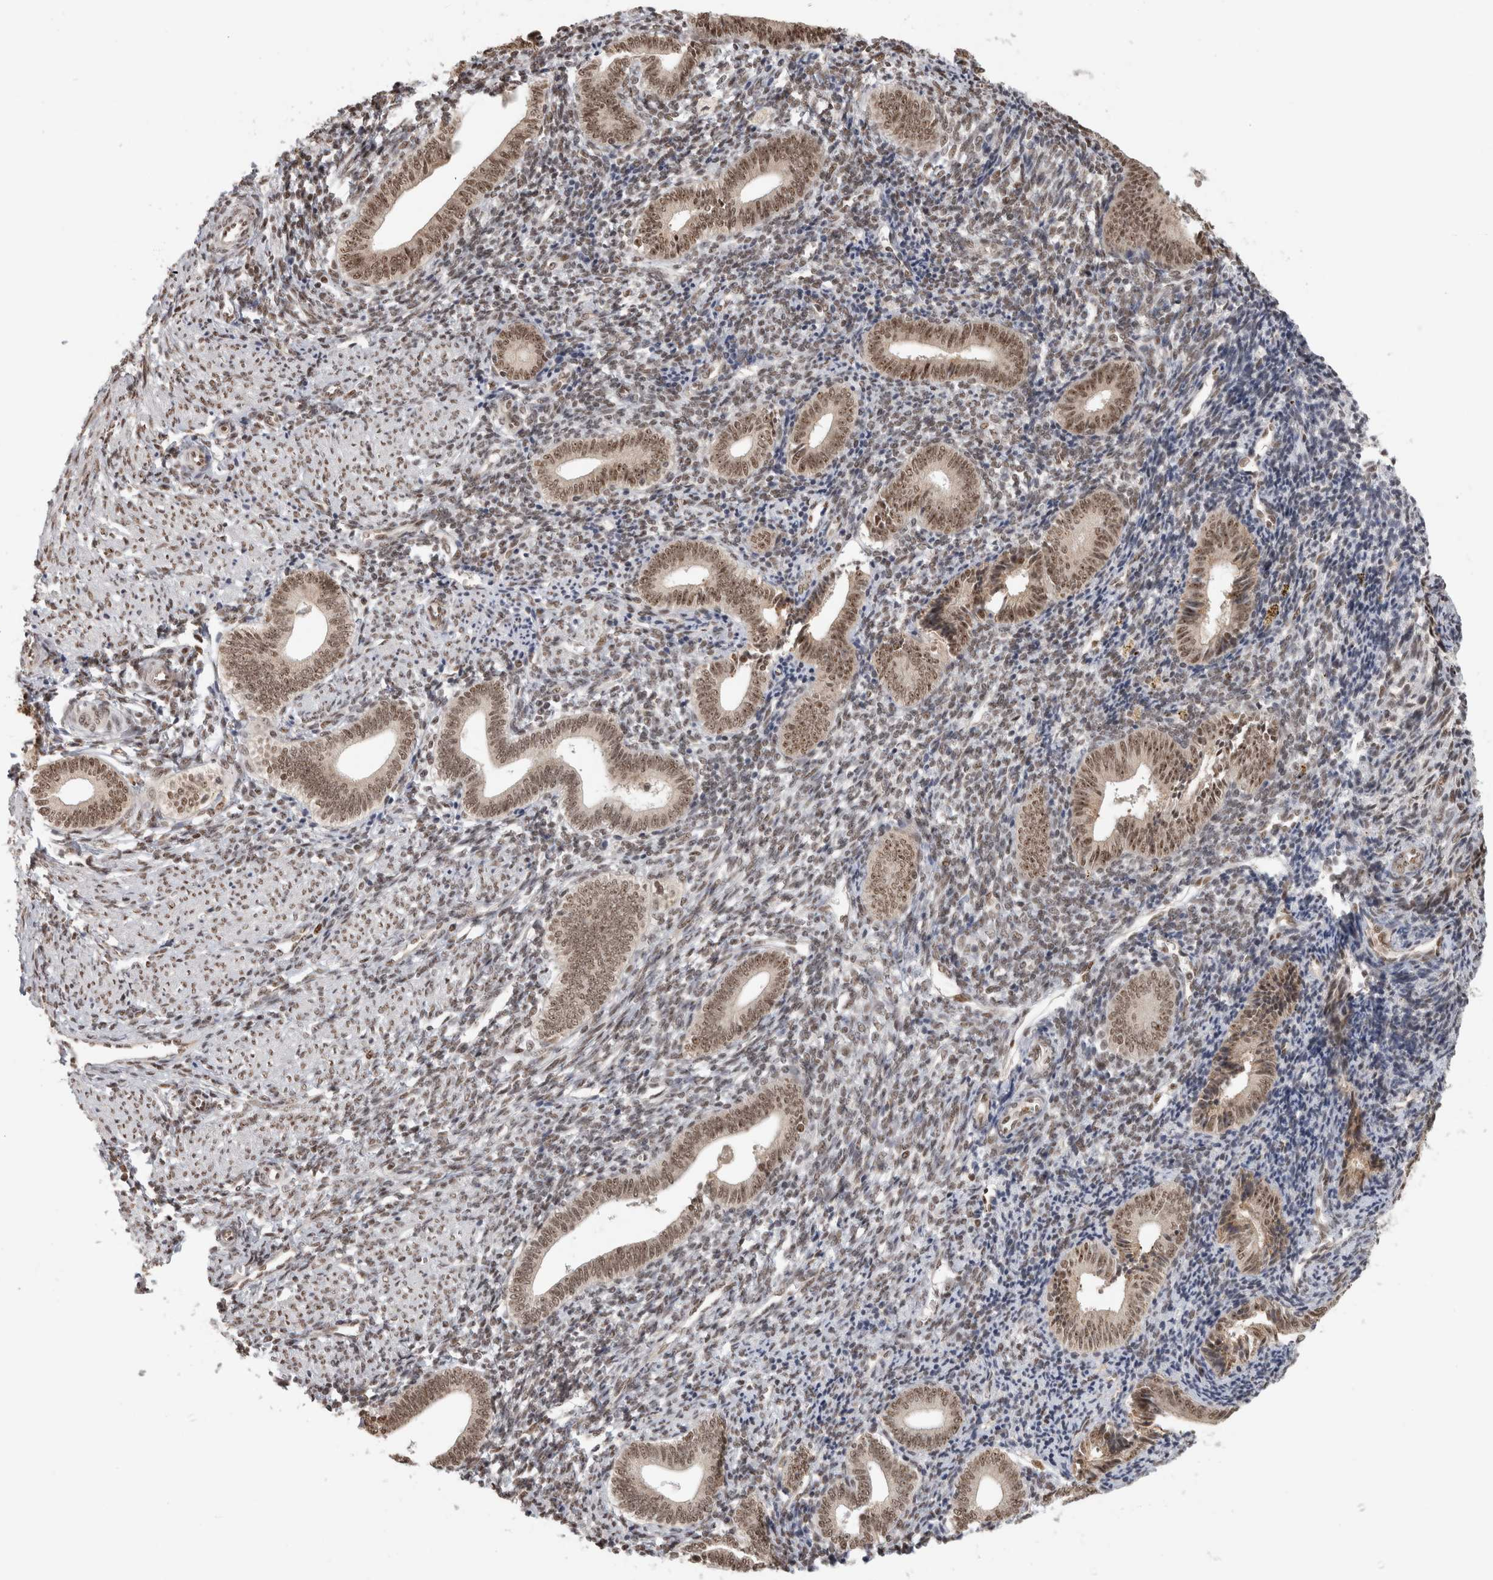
{"staining": {"intensity": "moderate", "quantity": ">75%", "location": "nuclear"}, "tissue": "endometrium", "cell_type": "Cells in endometrial stroma", "image_type": "normal", "snomed": [{"axis": "morphology", "description": "Normal tissue, NOS"}, {"axis": "topography", "description": "Uterus"}, {"axis": "topography", "description": "Endometrium"}], "caption": "This micrograph shows IHC staining of unremarkable human endometrium, with medium moderate nuclear positivity in about >75% of cells in endometrial stroma.", "gene": "EBNA1BP2", "patient": {"sex": "female", "age": 33}}